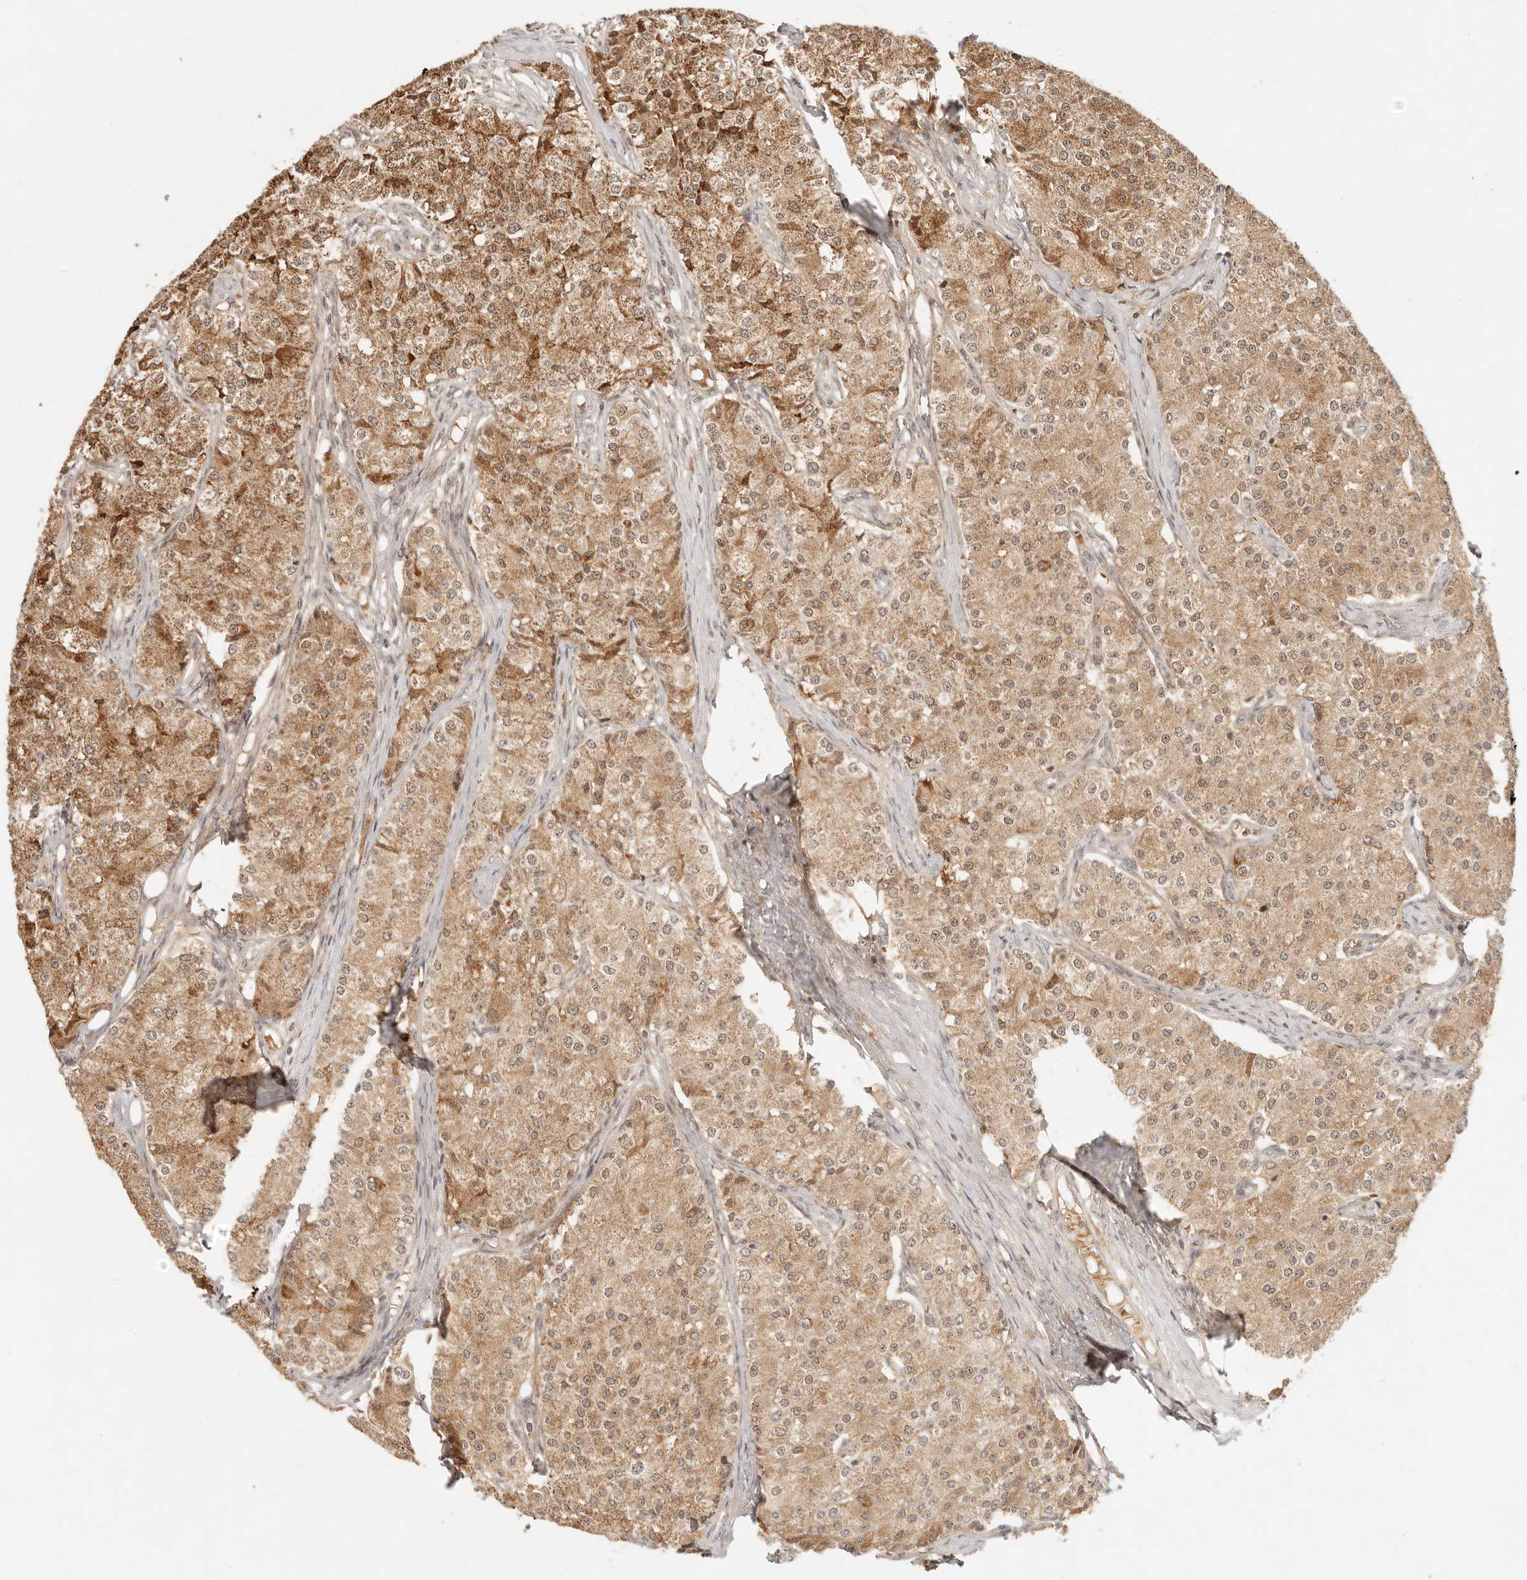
{"staining": {"intensity": "moderate", "quantity": ">75%", "location": "cytoplasmic/membranous,nuclear"}, "tissue": "carcinoid", "cell_type": "Tumor cells", "image_type": "cancer", "snomed": [{"axis": "morphology", "description": "Carcinoid, malignant, NOS"}, {"axis": "topography", "description": "Colon"}], "caption": "A high-resolution histopathology image shows immunohistochemistry staining of carcinoid (malignant), which demonstrates moderate cytoplasmic/membranous and nuclear positivity in approximately >75% of tumor cells.", "gene": "INTS11", "patient": {"sex": "female", "age": 52}}